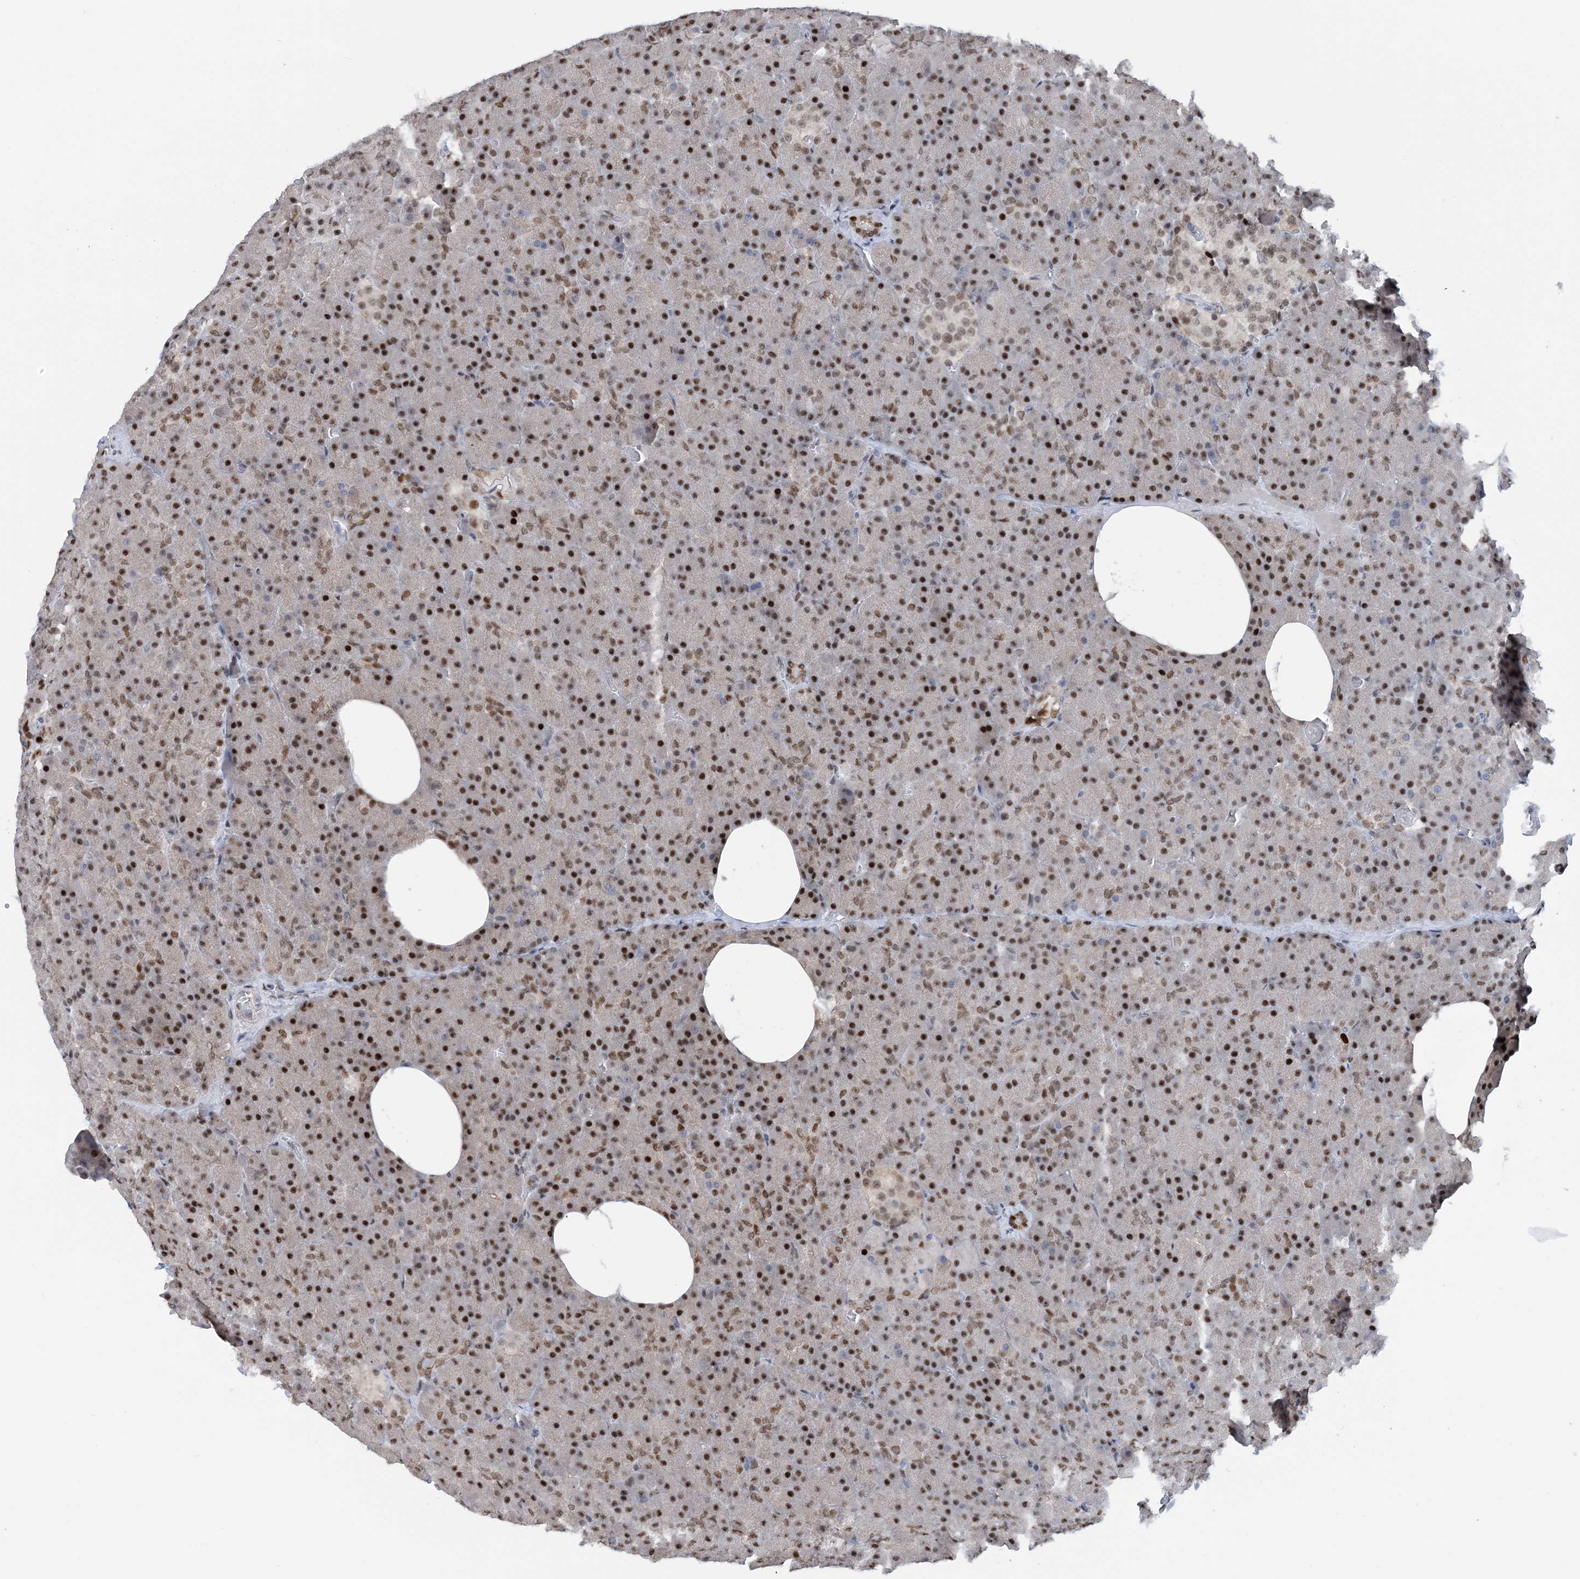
{"staining": {"intensity": "strong", "quantity": ">75%", "location": "nuclear"}, "tissue": "pancreas", "cell_type": "Exocrine glandular cells", "image_type": "normal", "snomed": [{"axis": "morphology", "description": "Normal tissue, NOS"}, {"axis": "morphology", "description": "Carcinoid, malignant, NOS"}, {"axis": "topography", "description": "Pancreas"}], "caption": "About >75% of exocrine glandular cells in benign human pancreas exhibit strong nuclear protein expression as visualized by brown immunohistochemical staining.", "gene": "HEMK1", "patient": {"sex": "female", "age": 35}}